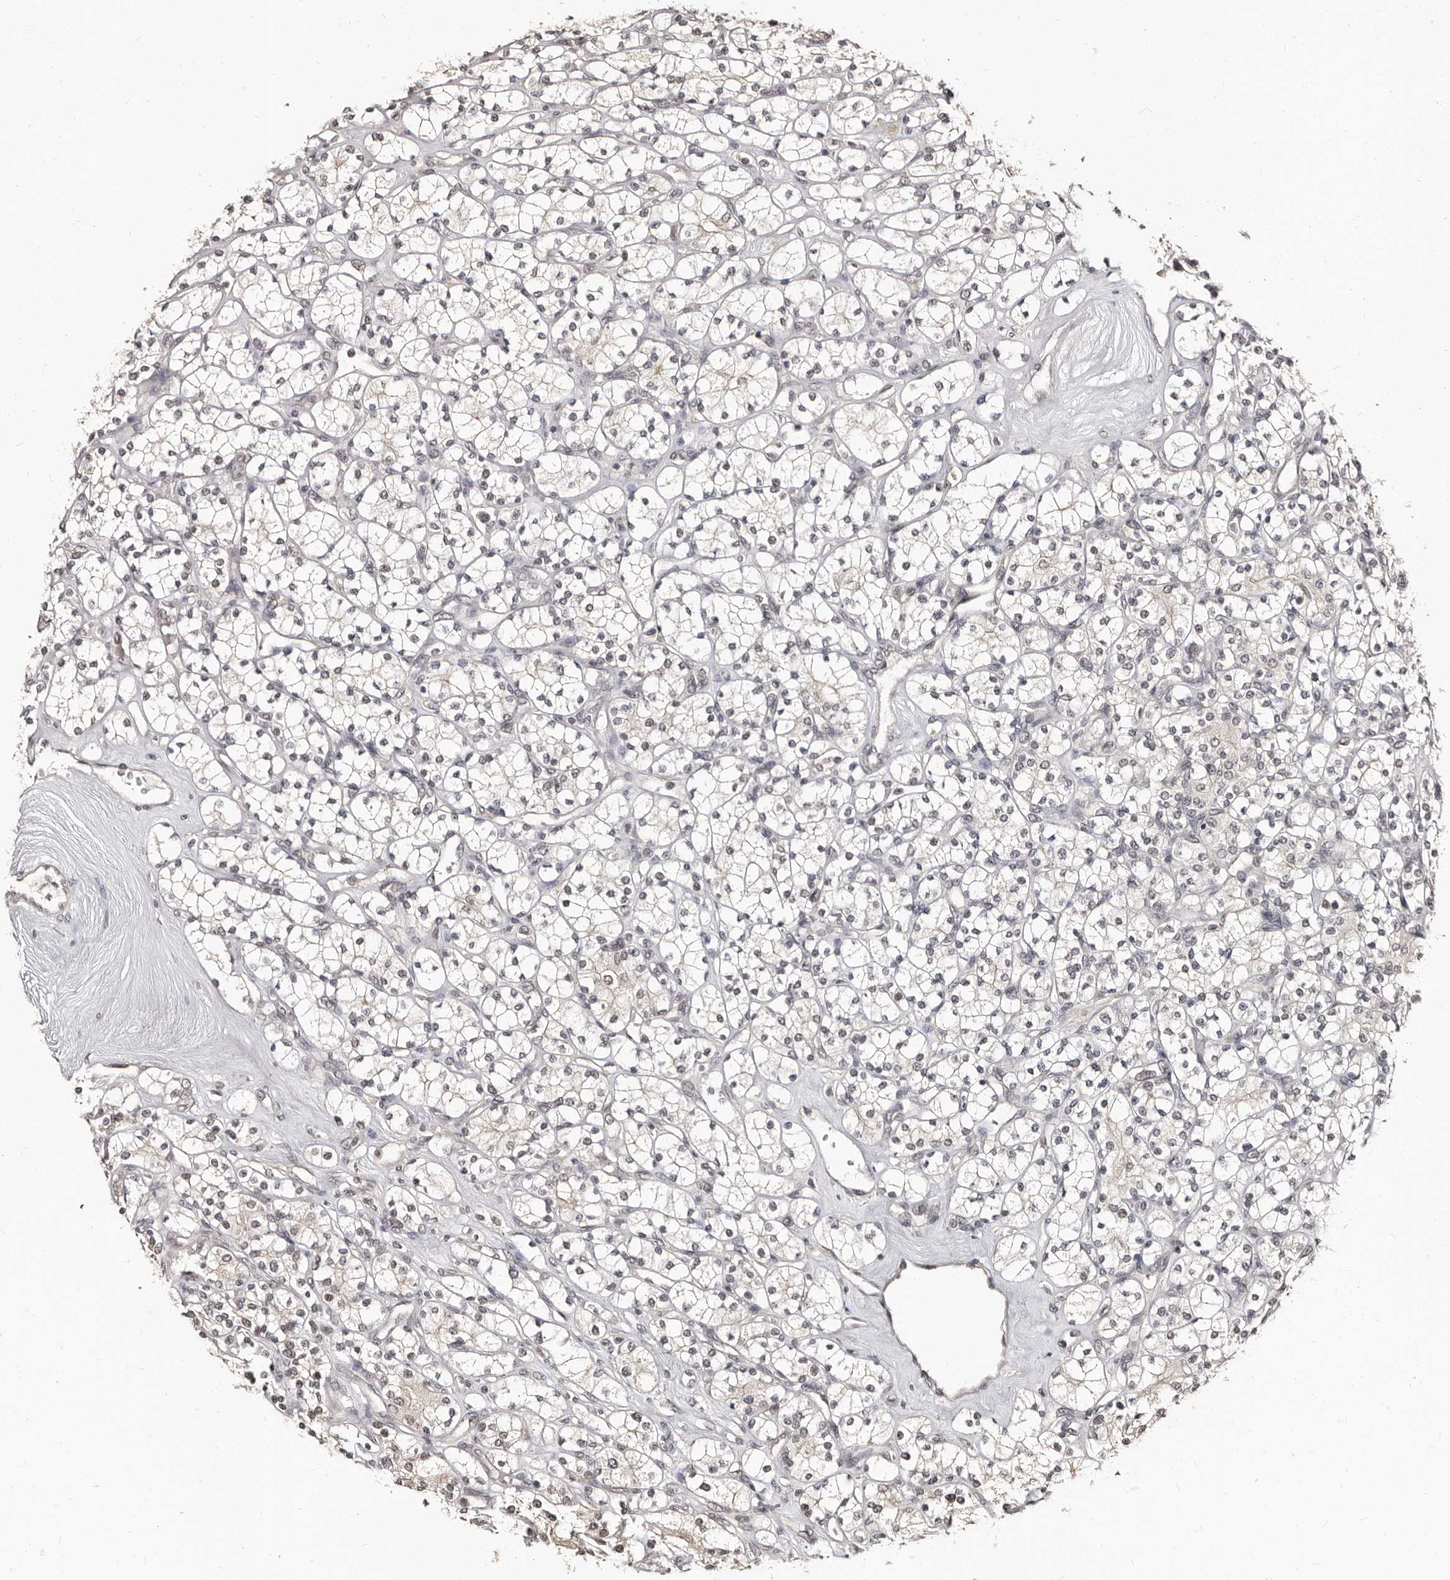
{"staining": {"intensity": "negative", "quantity": "none", "location": "none"}, "tissue": "renal cancer", "cell_type": "Tumor cells", "image_type": "cancer", "snomed": [{"axis": "morphology", "description": "Adenocarcinoma, NOS"}, {"axis": "topography", "description": "Kidney"}], "caption": "This is an IHC image of human adenocarcinoma (renal). There is no positivity in tumor cells.", "gene": "TBC1D22B", "patient": {"sex": "male", "age": 77}}